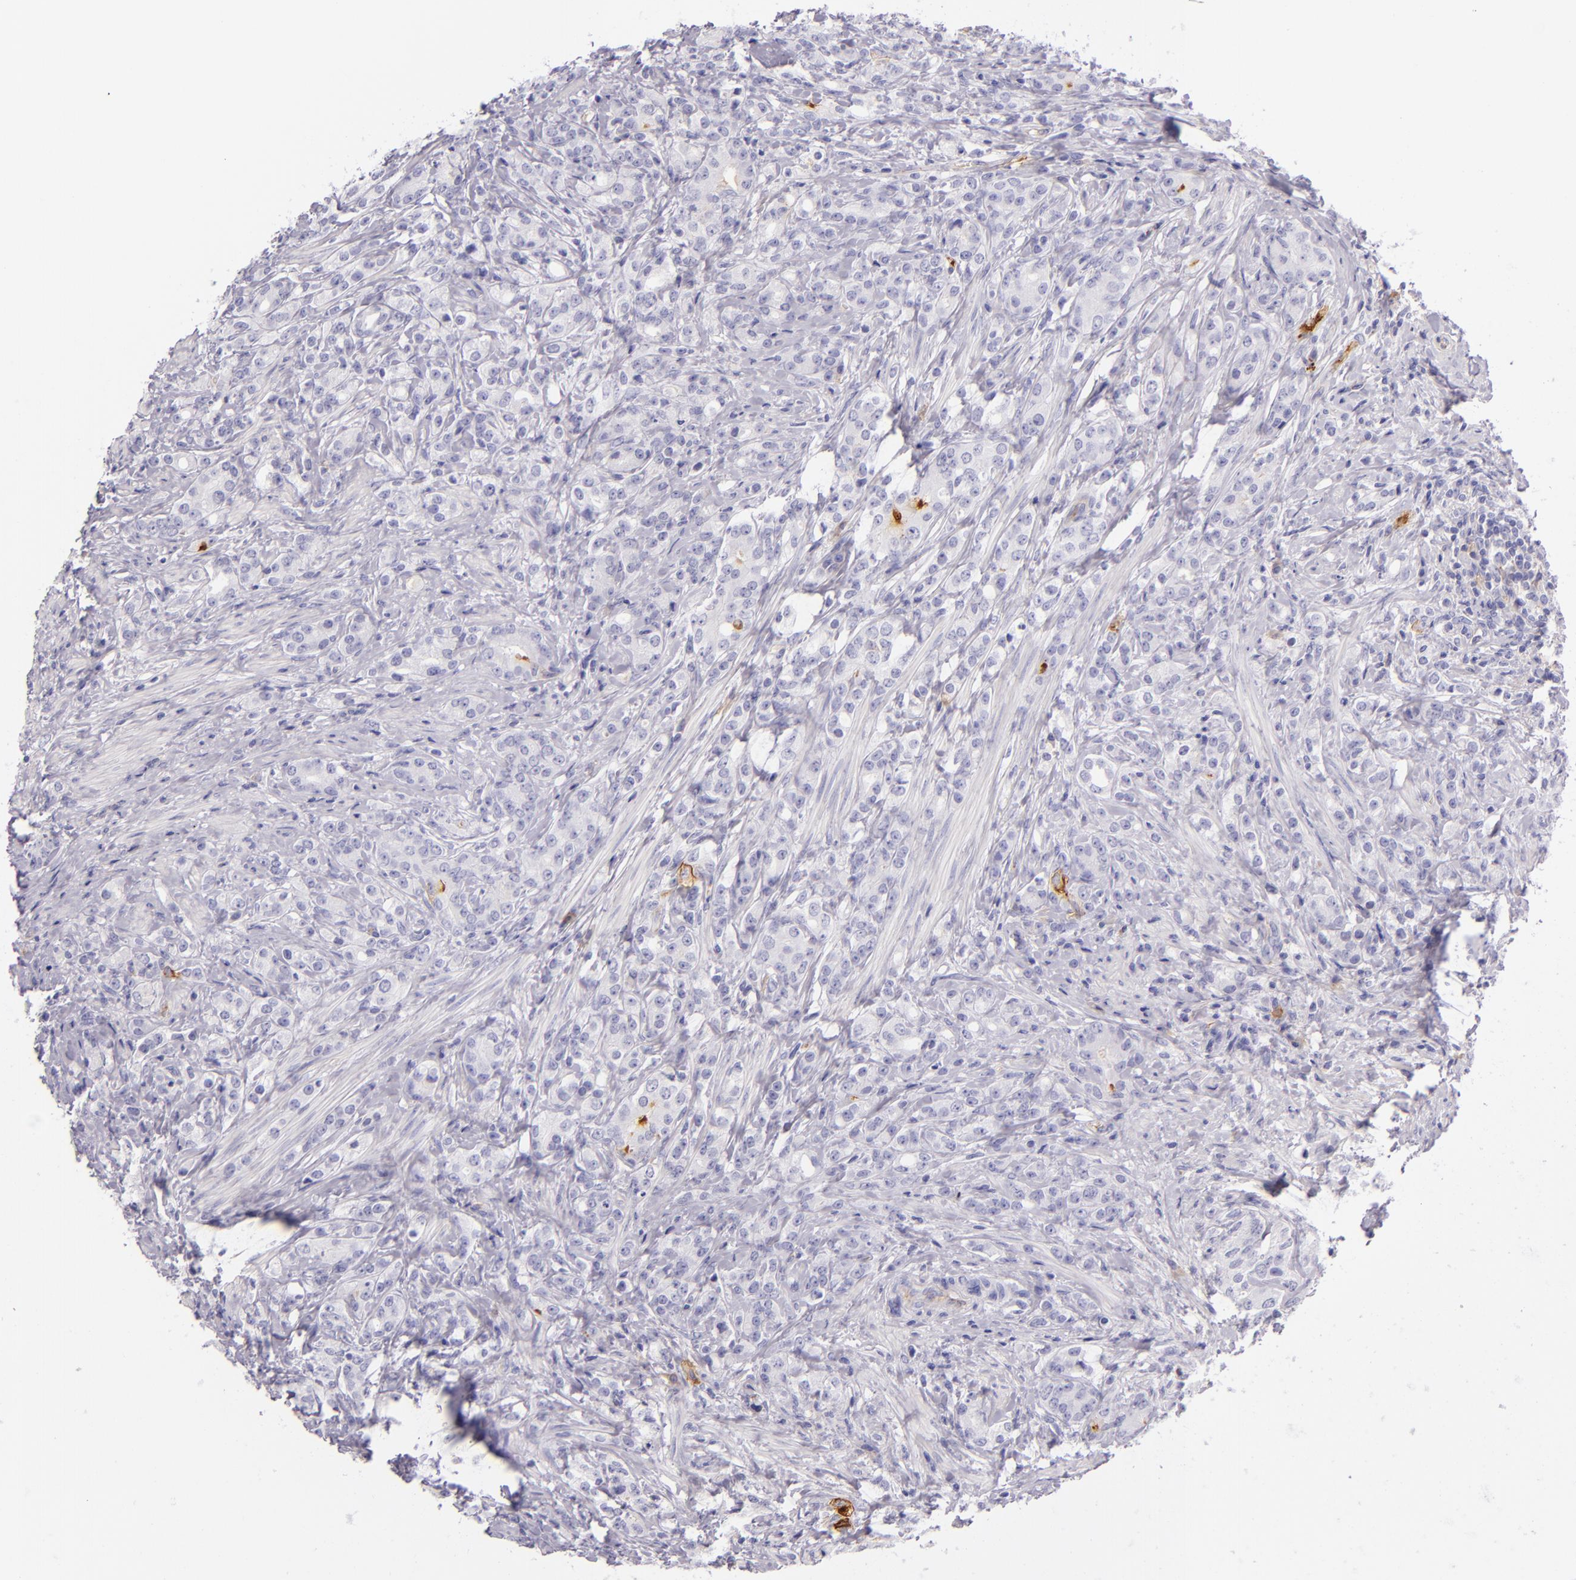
{"staining": {"intensity": "moderate", "quantity": "<25%", "location": "cytoplasmic/membranous"}, "tissue": "prostate cancer", "cell_type": "Tumor cells", "image_type": "cancer", "snomed": [{"axis": "morphology", "description": "Adenocarcinoma, Medium grade"}, {"axis": "topography", "description": "Prostate"}], "caption": "Immunohistochemistry (IHC) histopathology image of prostate adenocarcinoma (medium-grade) stained for a protein (brown), which exhibits low levels of moderate cytoplasmic/membranous staining in about <25% of tumor cells.", "gene": "ICAM1", "patient": {"sex": "male", "age": 59}}